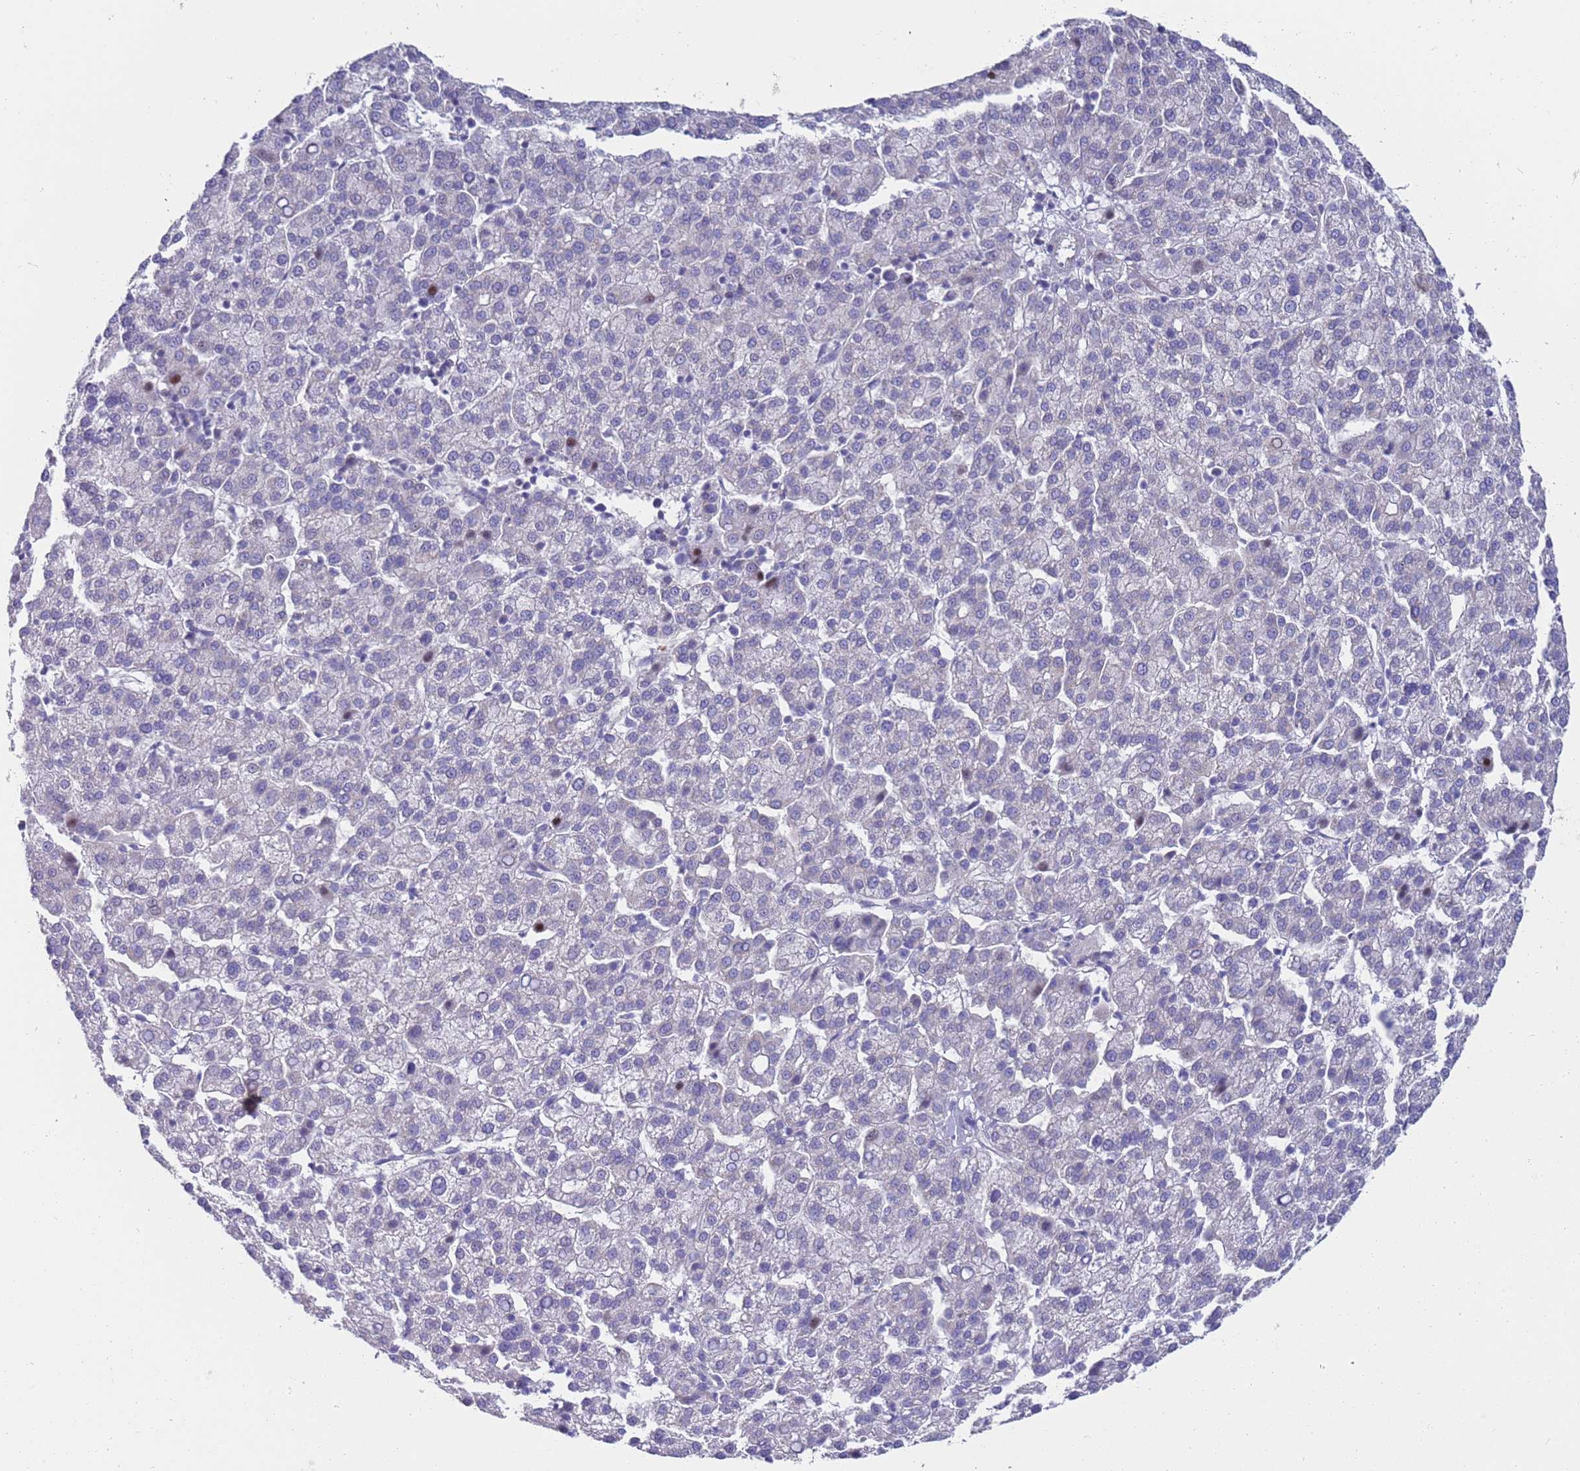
{"staining": {"intensity": "negative", "quantity": "none", "location": "none"}, "tissue": "liver cancer", "cell_type": "Tumor cells", "image_type": "cancer", "snomed": [{"axis": "morphology", "description": "Carcinoma, Hepatocellular, NOS"}, {"axis": "topography", "description": "Liver"}], "caption": "There is no significant positivity in tumor cells of liver hepatocellular carcinoma. The staining was performed using DAB to visualize the protein expression in brown, while the nuclei were stained in blue with hematoxylin (Magnification: 20x).", "gene": "STK25", "patient": {"sex": "female", "age": 58}}